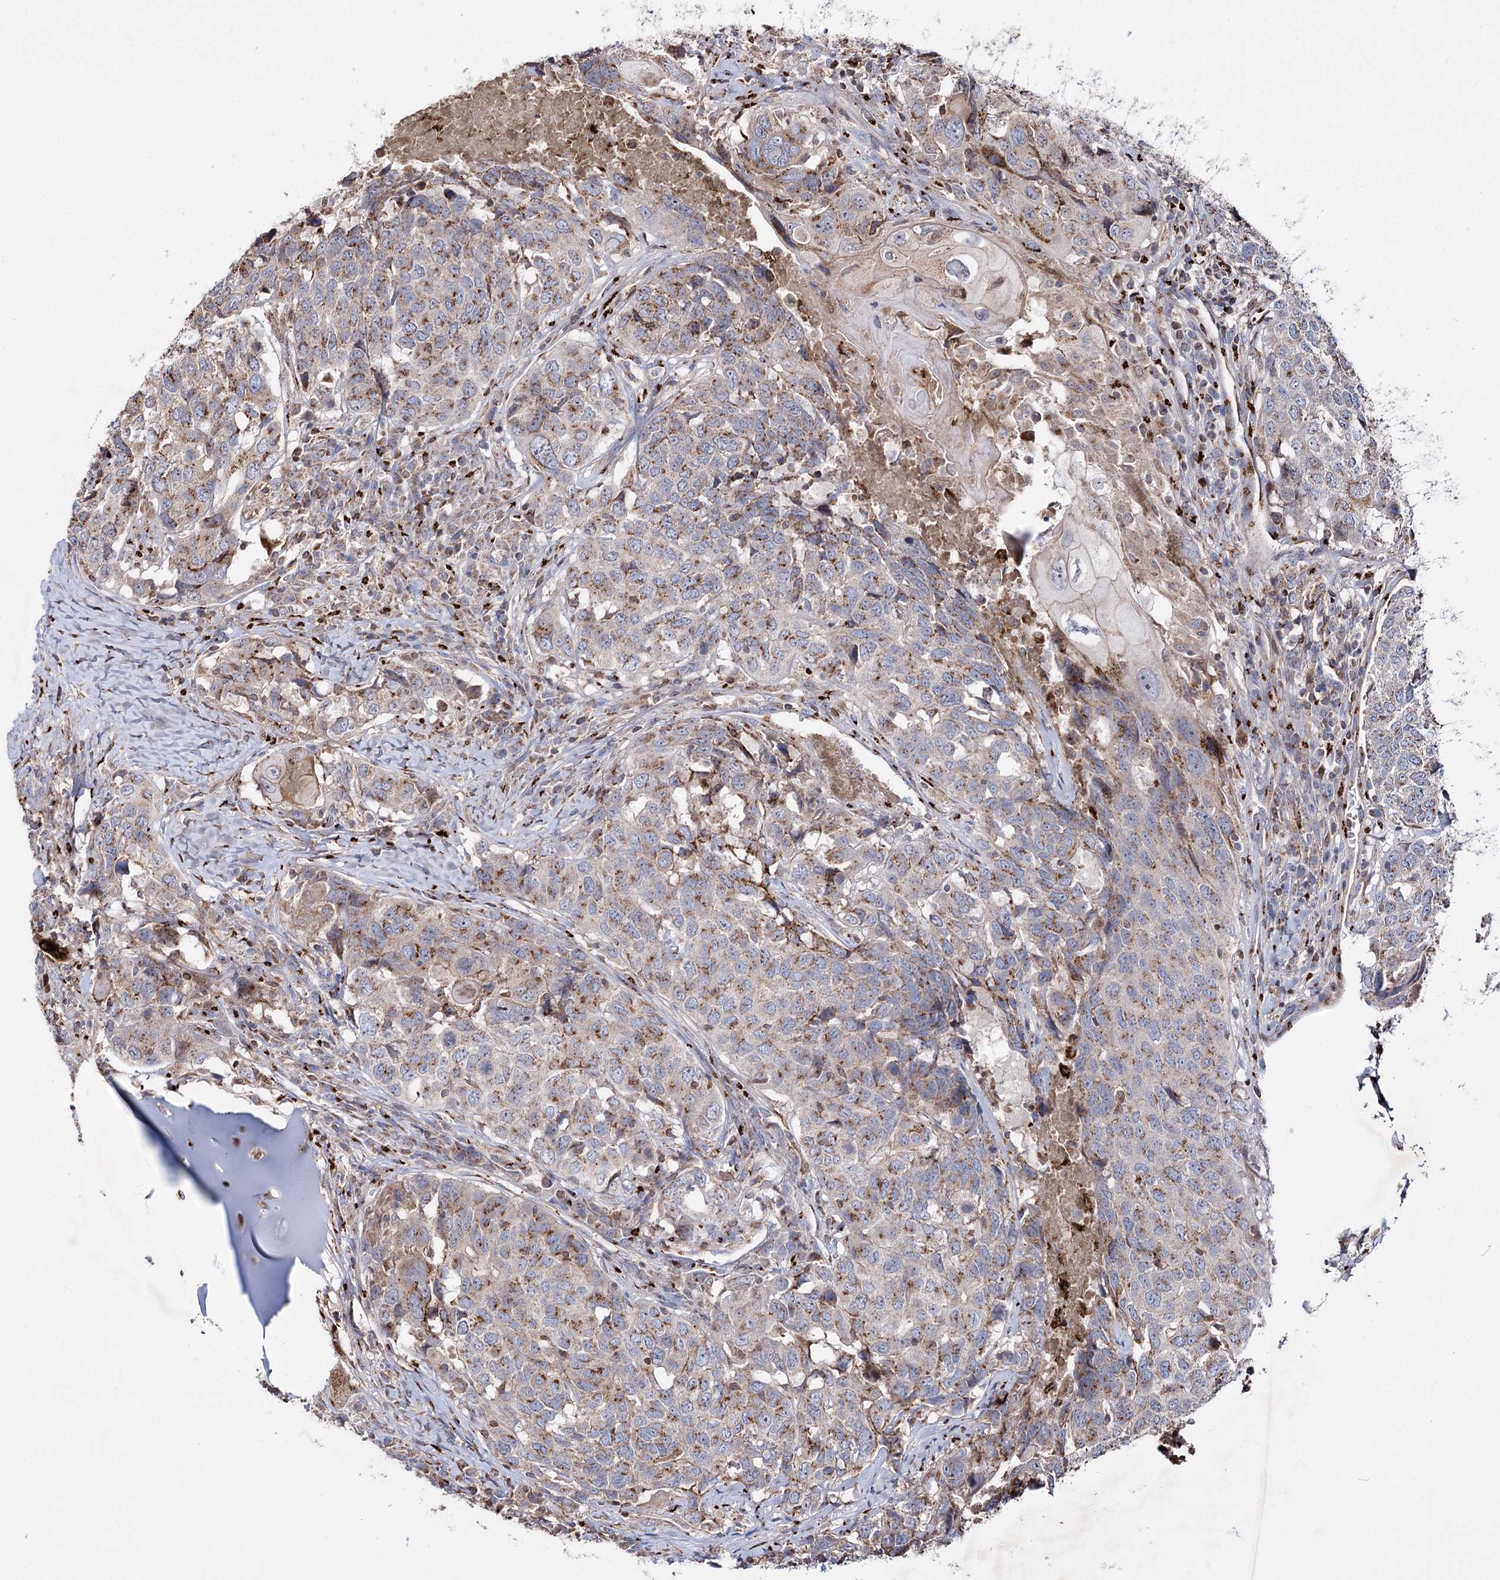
{"staining": {"intensity": "moderate", "quantity": "<25%", "location": "cytoplasmic/membranous"}, "tissue": "head and neck cancer", "cell_type": "Tumor cells", "image_type": "cancer", "snomed": [{"axis": "morphology", "description": "Squamous cell carcinoma, NOS"}, {"axis": "topography", "description": "Head-Neck"}], "caption": "IHC image of squamous cell carcinoma (head and neck) stained for a protein (brown), which exhibits low levels of moderate cytoplasmic/membranous staining in approximately <25% of tumor cells.", "gene": "ARHGAP20", "patient": {"sex": "male", "age": 66}}